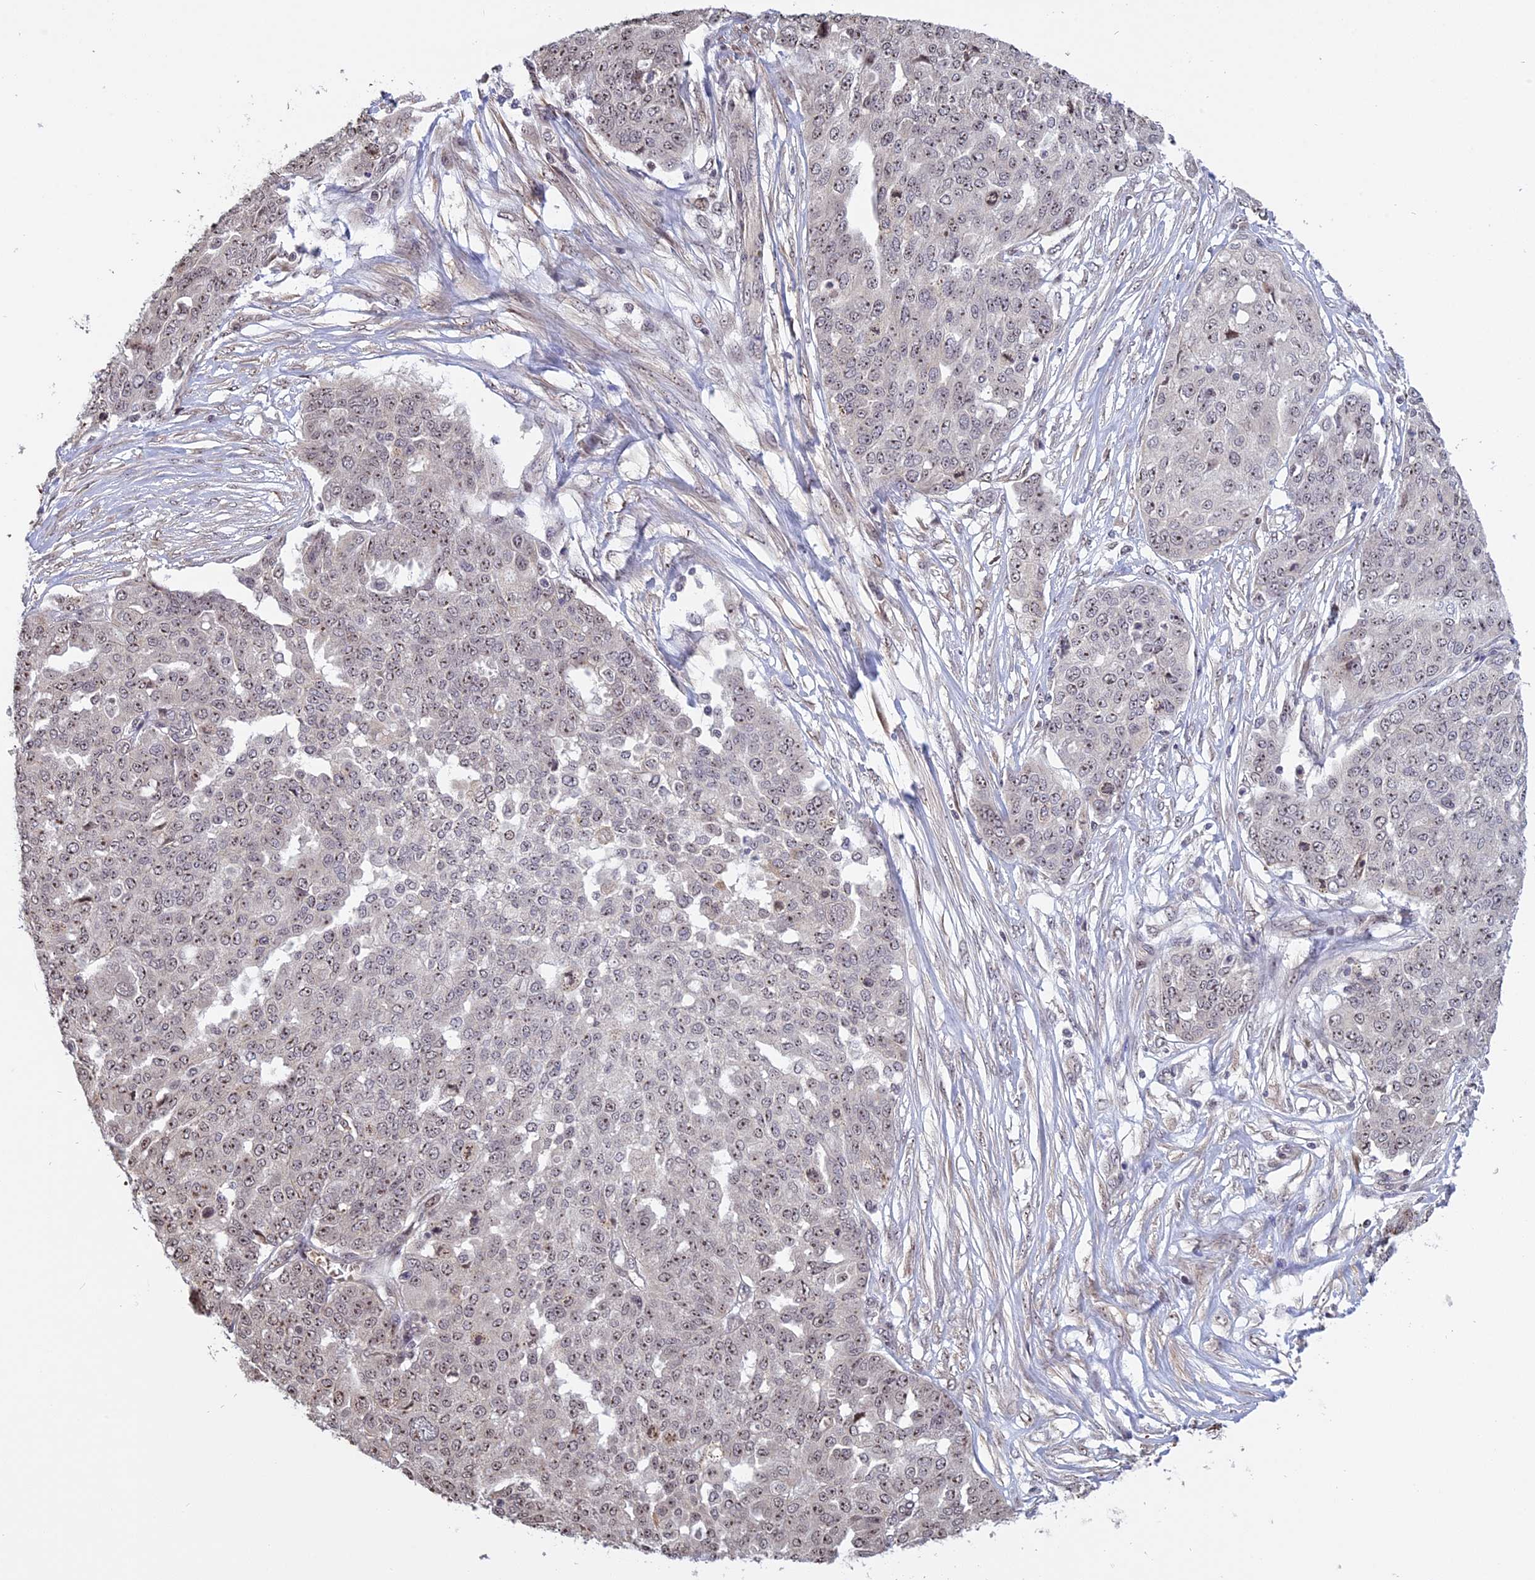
{"staining": {"intensity": "weak", "quantity": "25%-75%", "location": "nuclear"}, "tissue": "ovarian cancer", "cell_type": "Tumor cells", "image_type": "cancer", "snomed": [{"axis": "morphology", "description": "Cystadenocarcinoma, serous, NOS"}, {"axis": "topography", "description": "Soft tissue"}, {"axis": "topography", "description": "Ovary"}], "caption": "The image reveals immunohistochemical staining of ovarian cancer. There is weak nuclear expression is identified in approximately 25%-75% of tumor cells. Using DAB (brown) and hematoxylin (blue) stains, captured at high magnification using brightfield microscopy.", "gene": "MGA", "patient": {"sex": "female", "age": 57}}